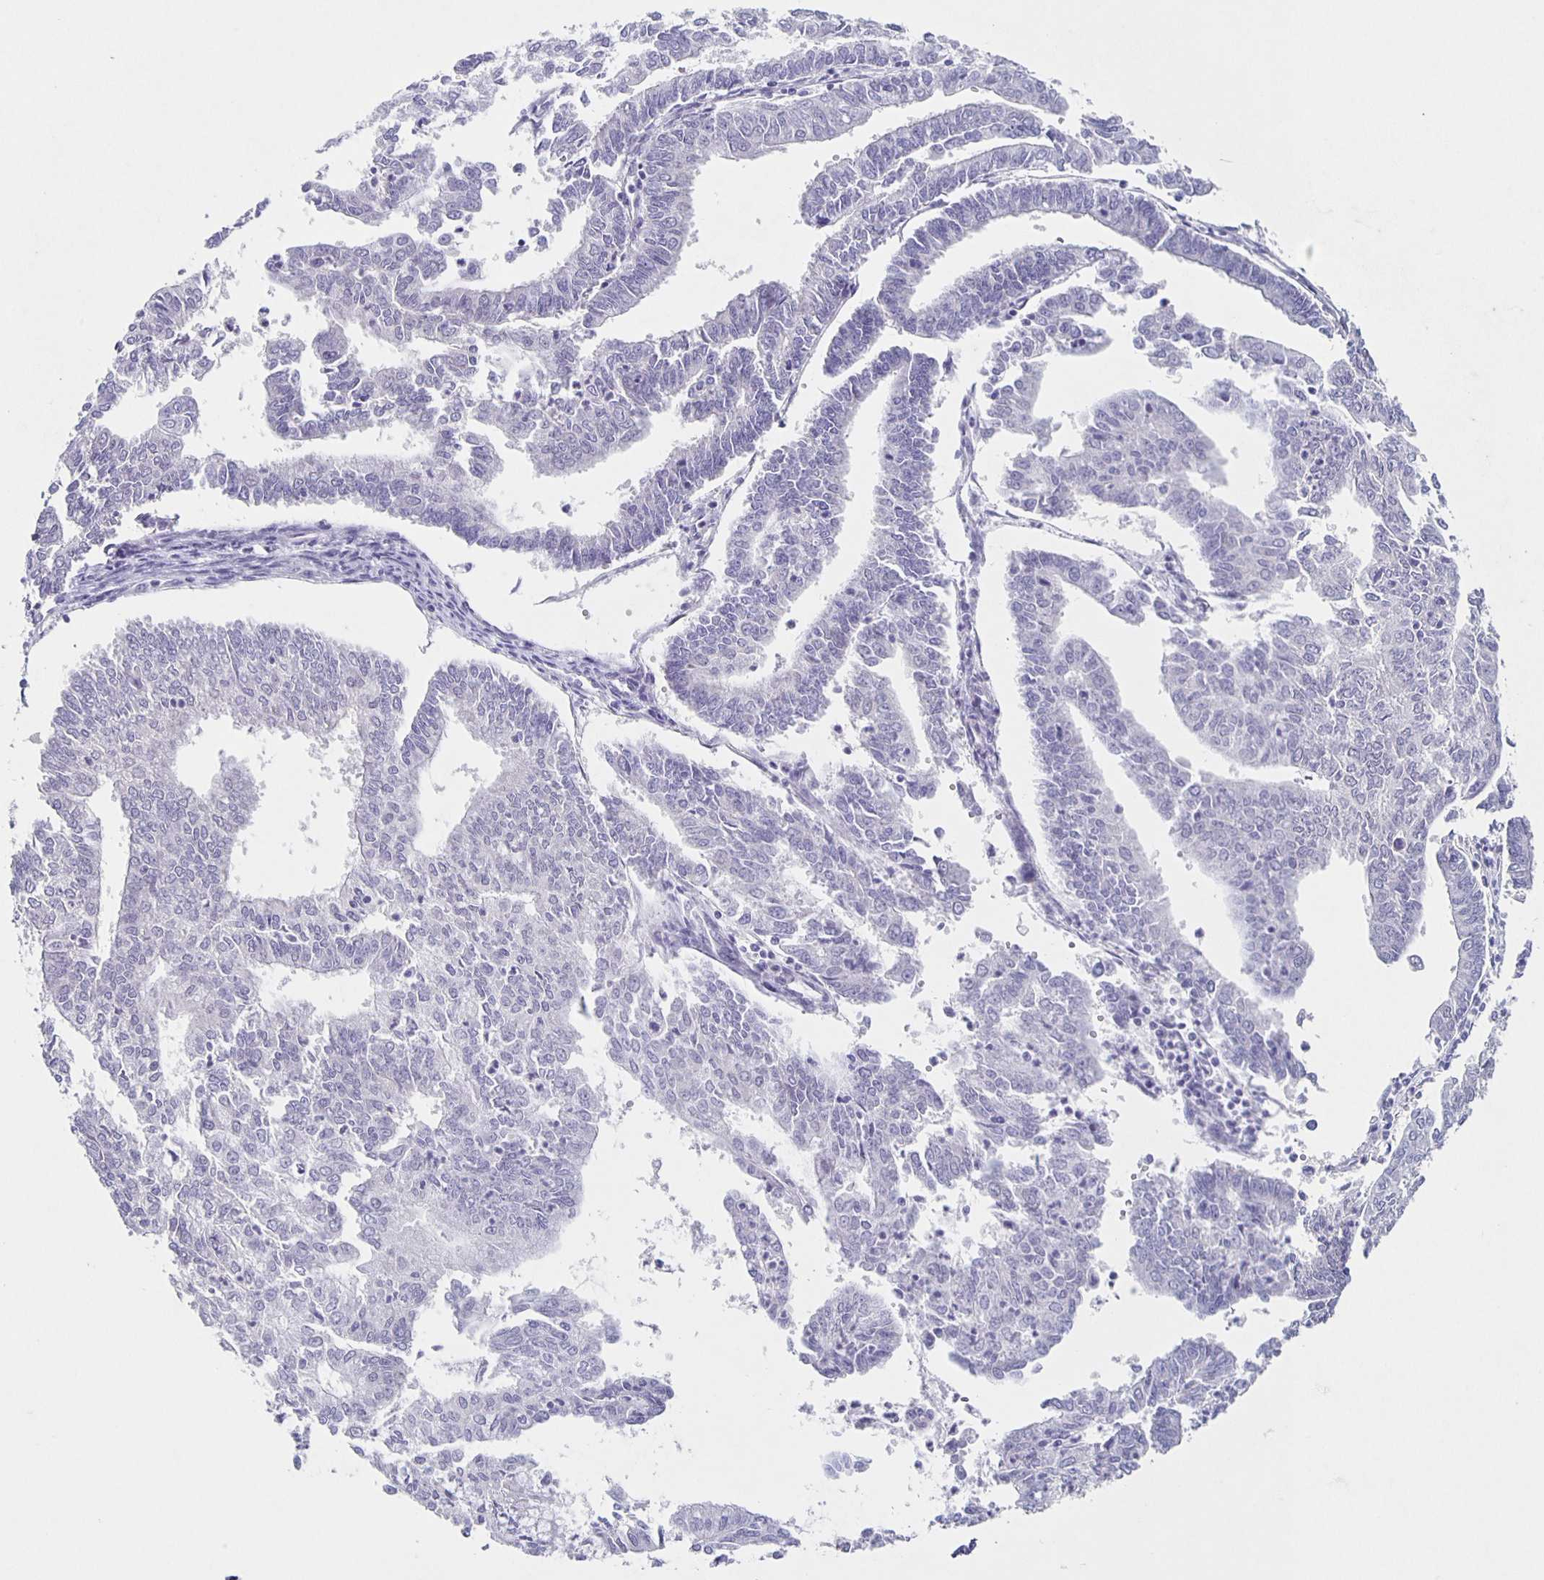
{"staining": {"intensity": "negative", "quantity": "none", "location": "none"}, "tissue": "endometrial cancer", "cell_type": "Tumor cells", "image_type": "cancer", "snomed": [{"axis": "morphology", "description": "Adenocarcinoma, NOS"}, {"axis": "topography", "description": "Endometrium"}], "caption": "A photomicrograph of endometrial adenocarcinoma stained for a protein displays no brown staining in tumor cells.", "gene": "CARNS1", "patient": {"sex": "female", "age": 61}}